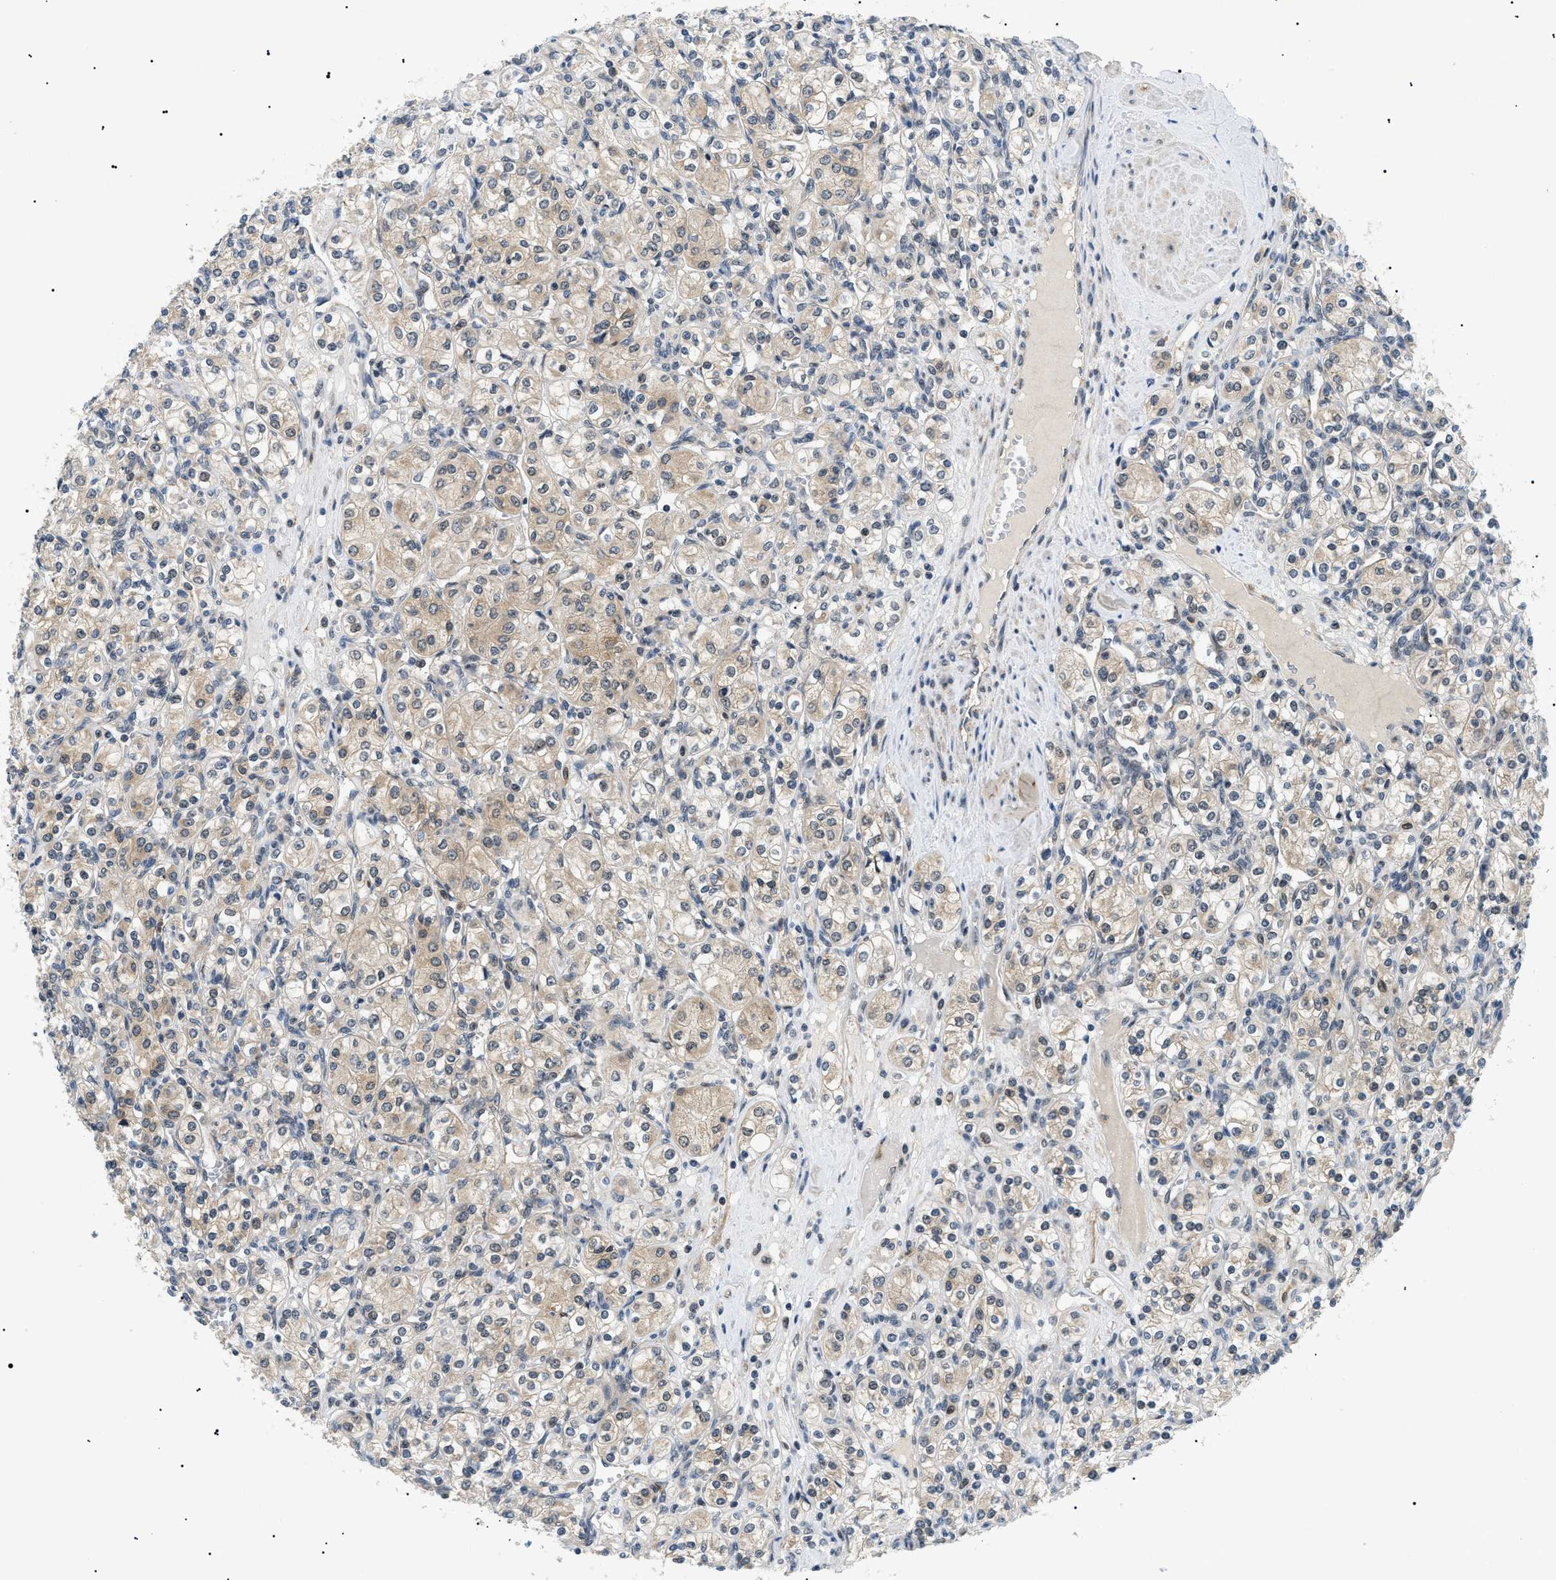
{"staining": {"intensity": "weak", "quantity": "25%-75%", "location": "cytoplasmic/membranous"}, "tissue": "renal cancer", "cell_type": "Tumor cells", "image_type": "cancer", "snomed": [{"axis": "morphology", "description": "Adenocarcinoma, NOS"}, {"axis": "topography", "description": "Kidney"}], "caption": "Immunohistochemical staining of renal cancer shows low levels of weak cytoplasmic/membranous protein staining in approximately 25%-75% of tumor cells. The staining was performed using DAB to visualize the protein expression in brown, while the nuclei were stained in blue with hematoxylin (Magnification: 20x).", "gene": "RBM15", "patient": {"sex": "male", "age": 77}}